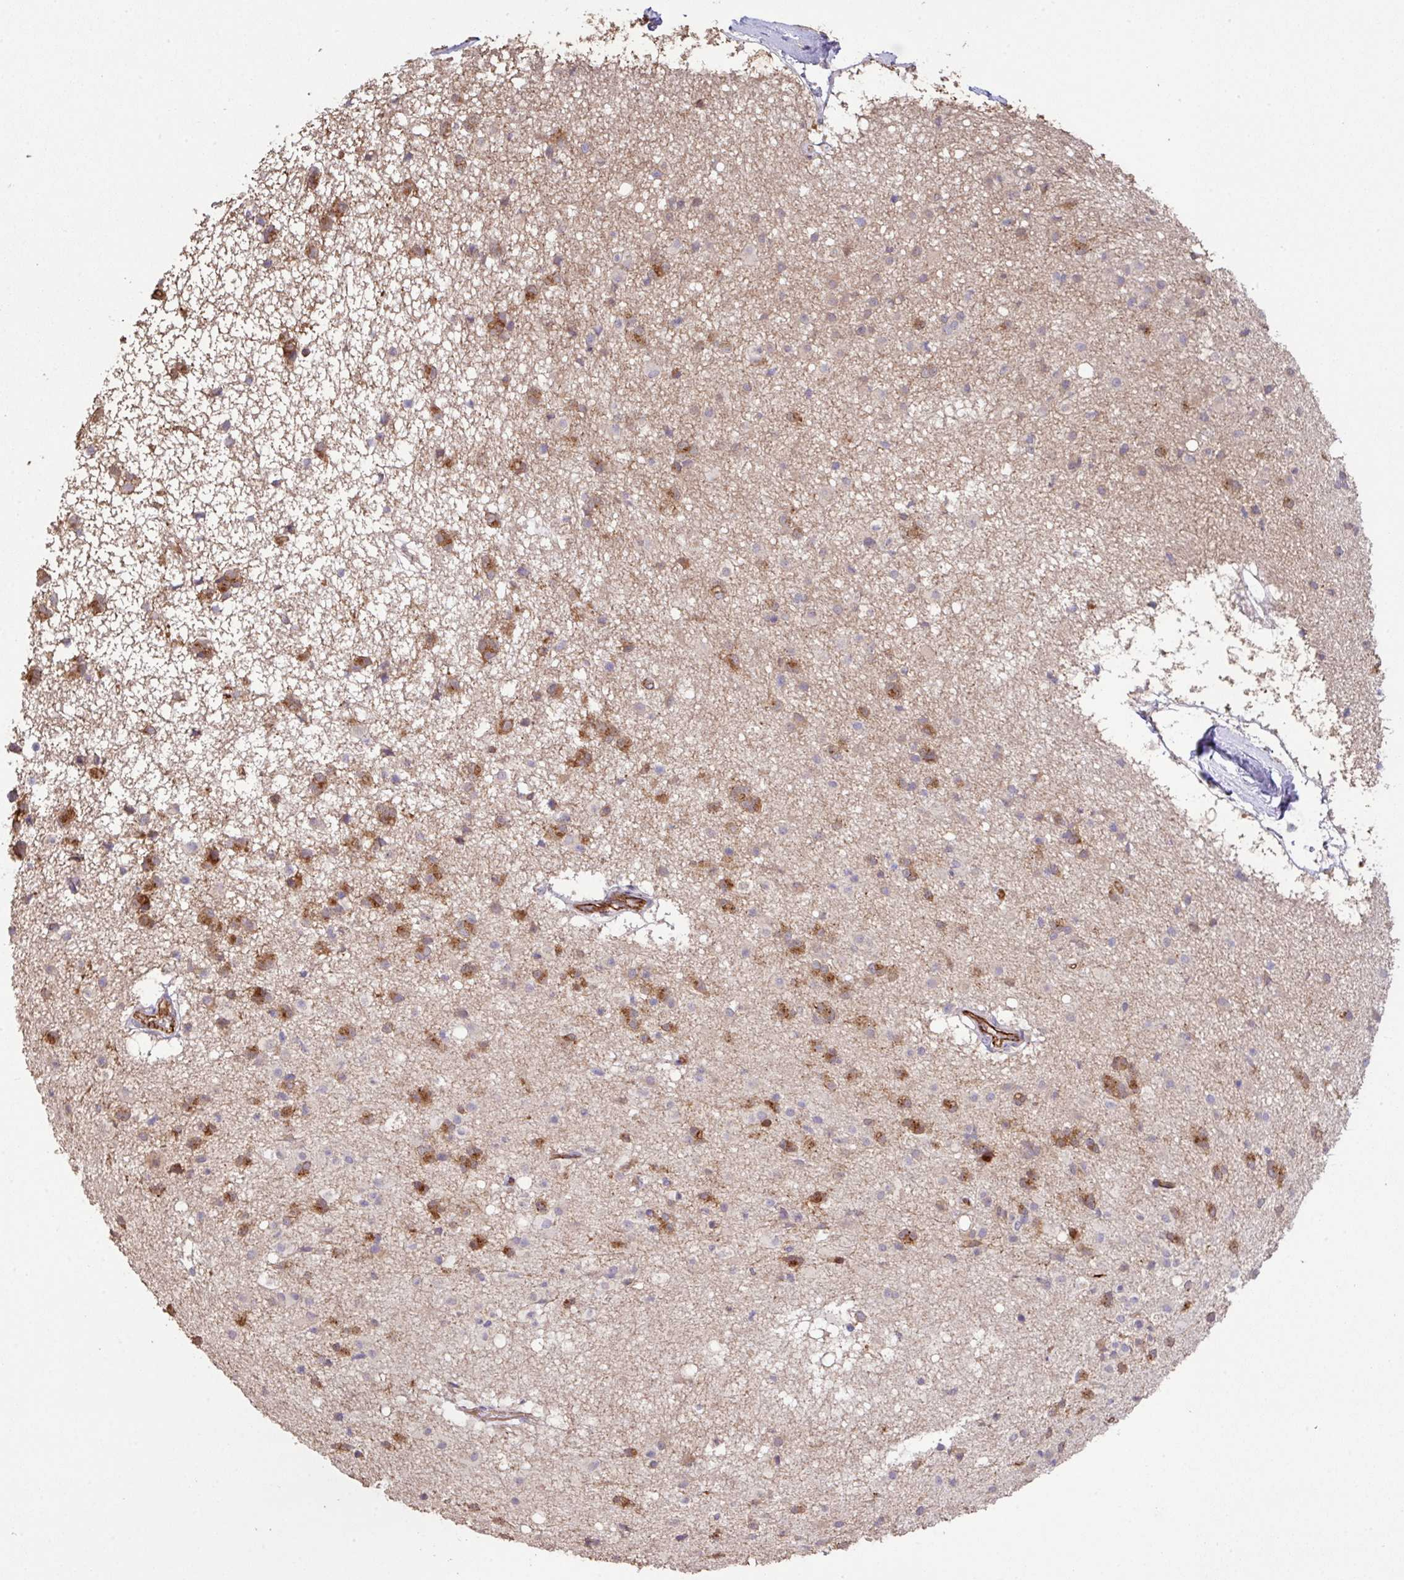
{"staining": {"intensity": "moderate", "quantity": ">75%", "location": "cytoplasmic/membranous"}, "tissue": "caudate", "cell_type": "Glial cells", "image_type": "normal", "snomed": [{"axis": "morphology", "description": "Normal tissue, NOS"}, {"axis": "topography", "description": "Lateral ventricle wall"}], "caption": "A brown stain shows moderate cytoplasmic/membranous expression of a protein in glial cells of unremarkable caudate.", "gene": "LRRC53", "patient": {"sex": "male", "age": 58}}